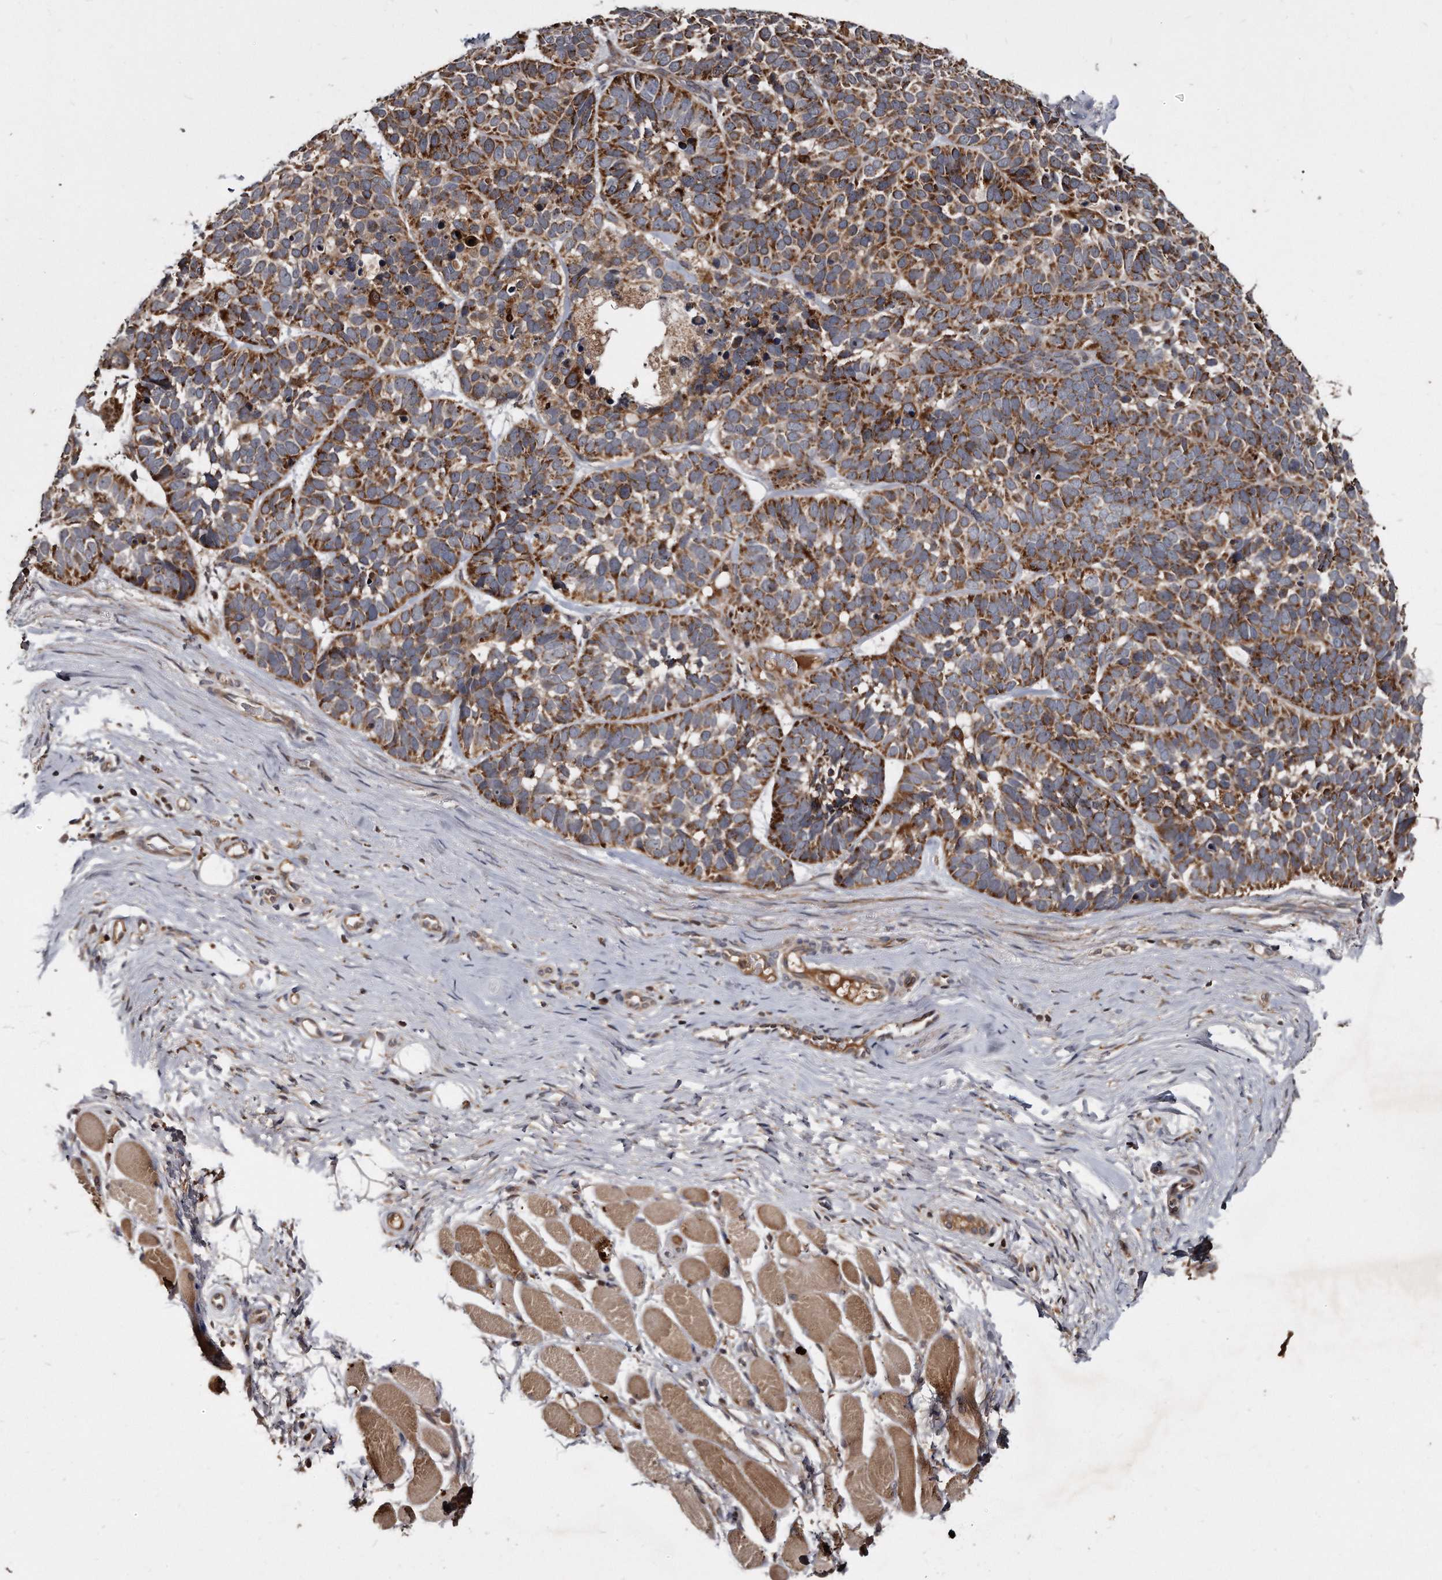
{"staining": {"intensity": "moderate", "quantity": ">75%", "location": "cytoplasmic/membranous"}, "tissue": "skin cancer", "cell_type": "Tumor cells", "image_type": "cancer", "snomed": [{"axis": "morphology", "description": "Basal cell carcinoma"}, {"axis": "topography", "description": "Skin"}], "caption": "Brown immunohistochemical staining in human skin cancer demonstrates moderate cytoplasmic/membranous positivity in about >75% of tumor cells.", "gene": "FAM136A", "patient": {"sex": "male", "age": 62}}